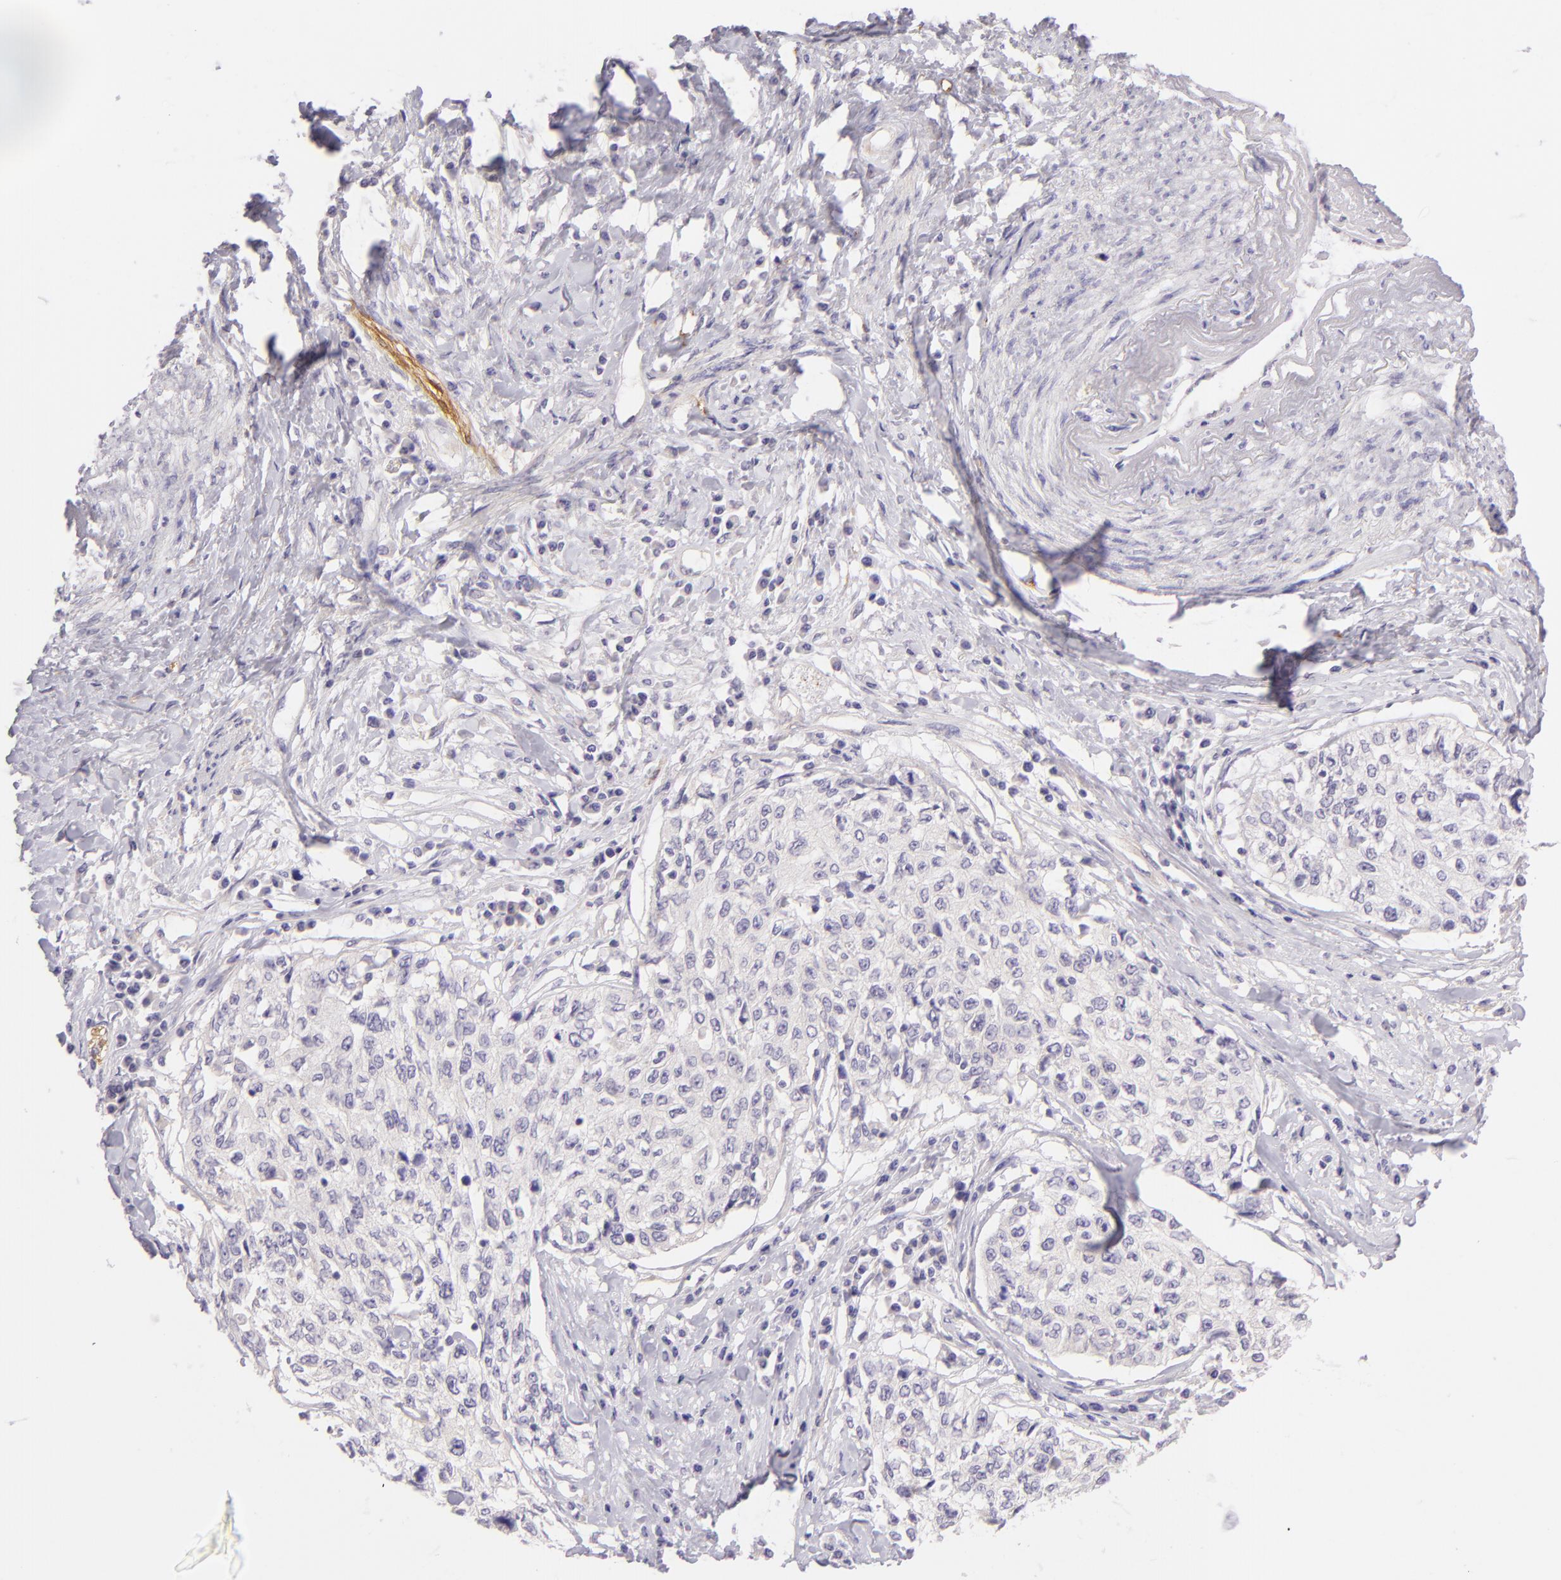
{"staining": {"intensity": "negative", "quantity": "none", "location": "none"}, "tissue": "cervical cancer", "cell_type": "Tumor cells", "image_type": "cancer", "snomed": [{"axis": "morphology", "description": "Squamous cell carcinoma, NOS"}, {"axis": "topography", "description": "Cervix"}], "caption": "Immunohistochemistry (IHC) of human squamous cell carcinoma (cervical) displays no expression in tumor cells. (Brightfield microscopy of DAB (3,3'-diaminobenzidine) immunohistochemistry (IHC) at high magnification).", "gene": "ZC3H7B", "patient": {"sex": "female", "age": 57}}